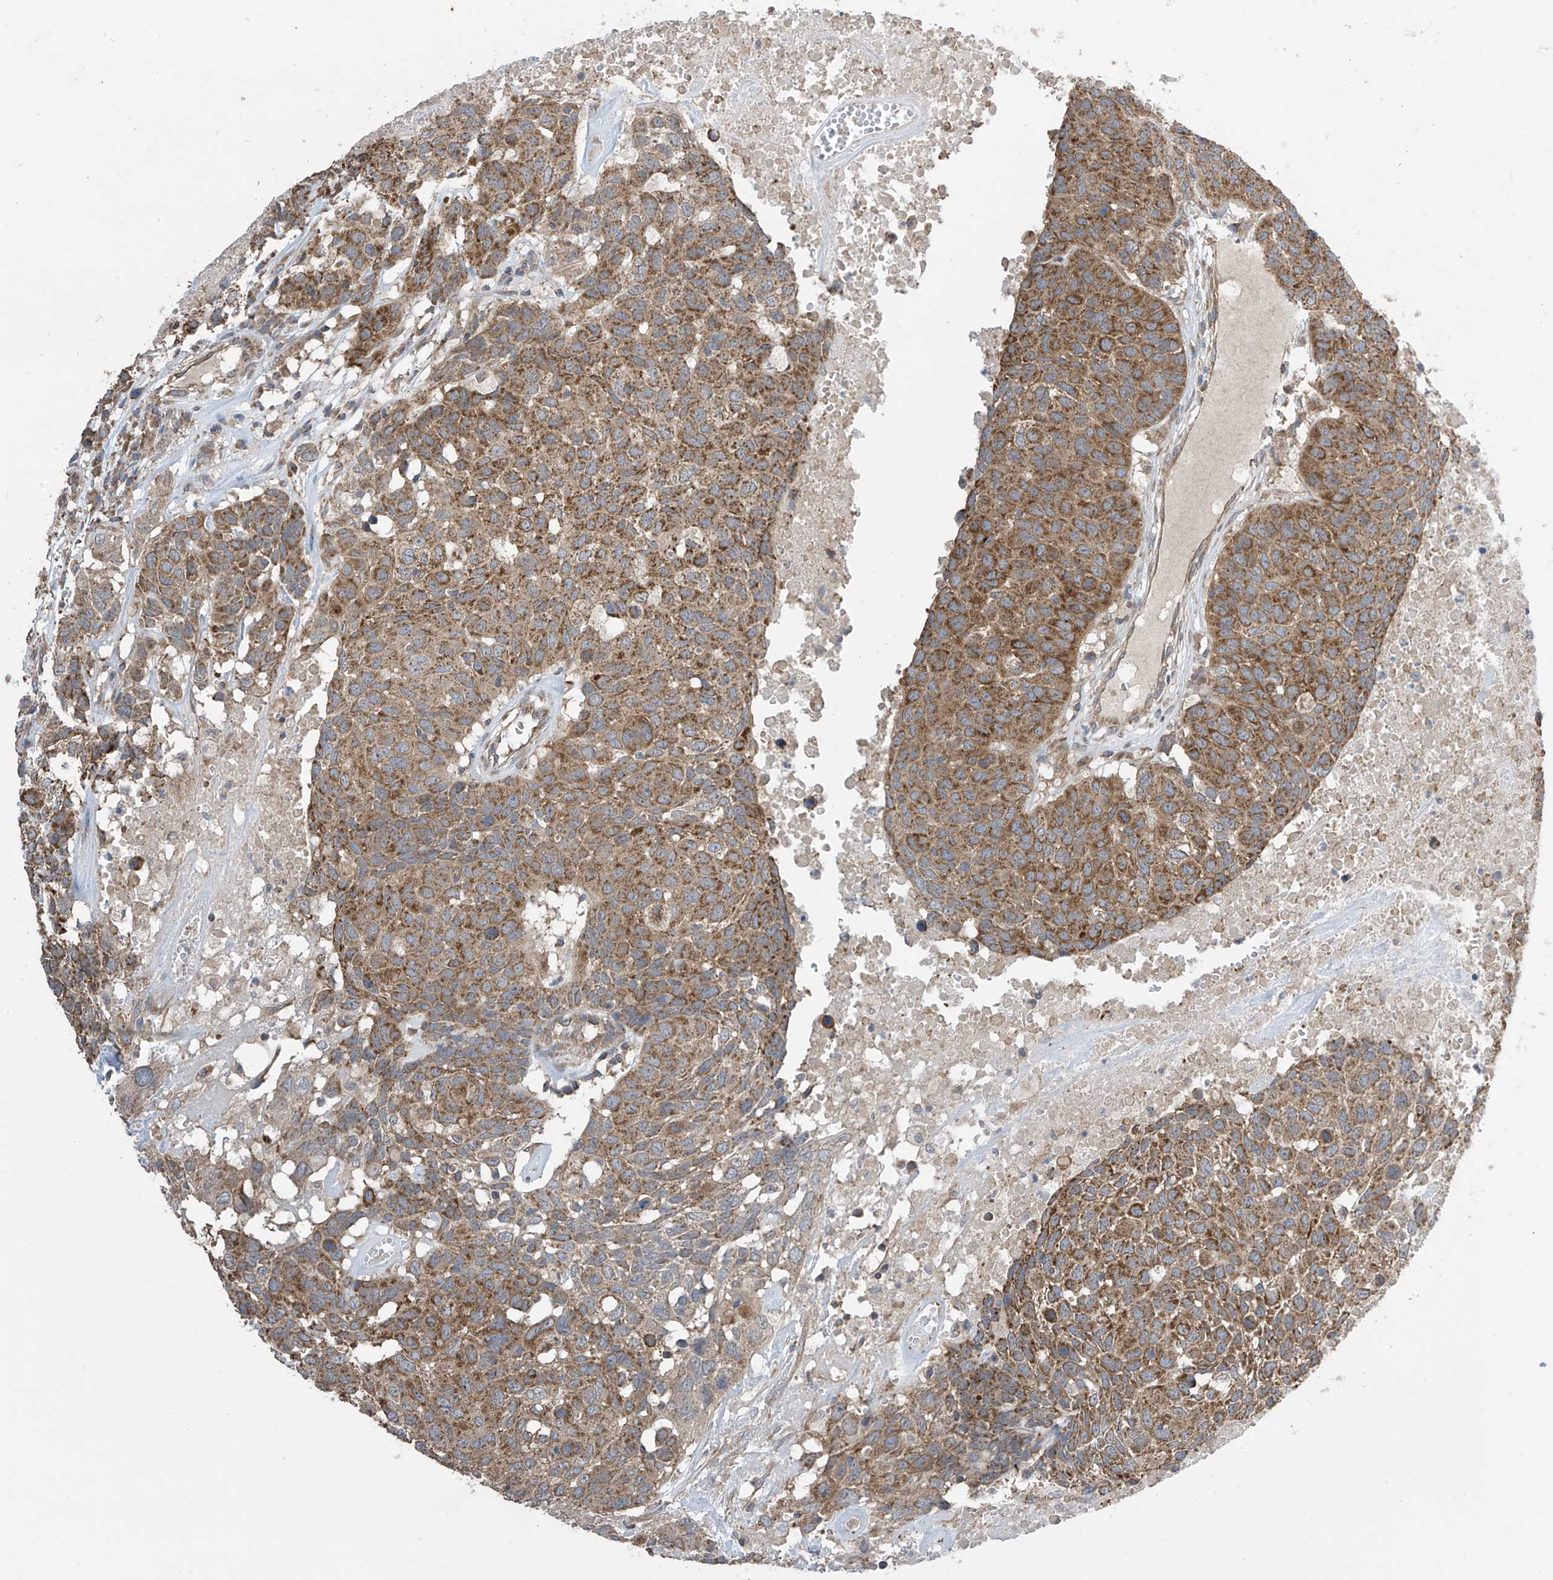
{"staining": {"intensity": "moderate", "quantity": ">75%", "location": "cytoplasmic/membranous"}, "tissue": "head and neck cancer", "cell_type": "Tumor cells", "image_type": "cancer", "snomed": [{"axis": "morphology", "description": "Squamous cell carcinoma, NOS"}, {"axis": "topography", "description": "Head-Neck"}], "caption": "An immunohistochemistry (IHC) photomicrograph of neoplastic tissue is shown. Protein staining in brown labels moderate cytoplasmic/membranous positivity in head and neck cancer (squamous cell carcinoma) within tumor cells. (IHC, brightfield microscopy, high magnification).", "gene": "PNPT1", "patient": {"sex": "male", "age": 66}}